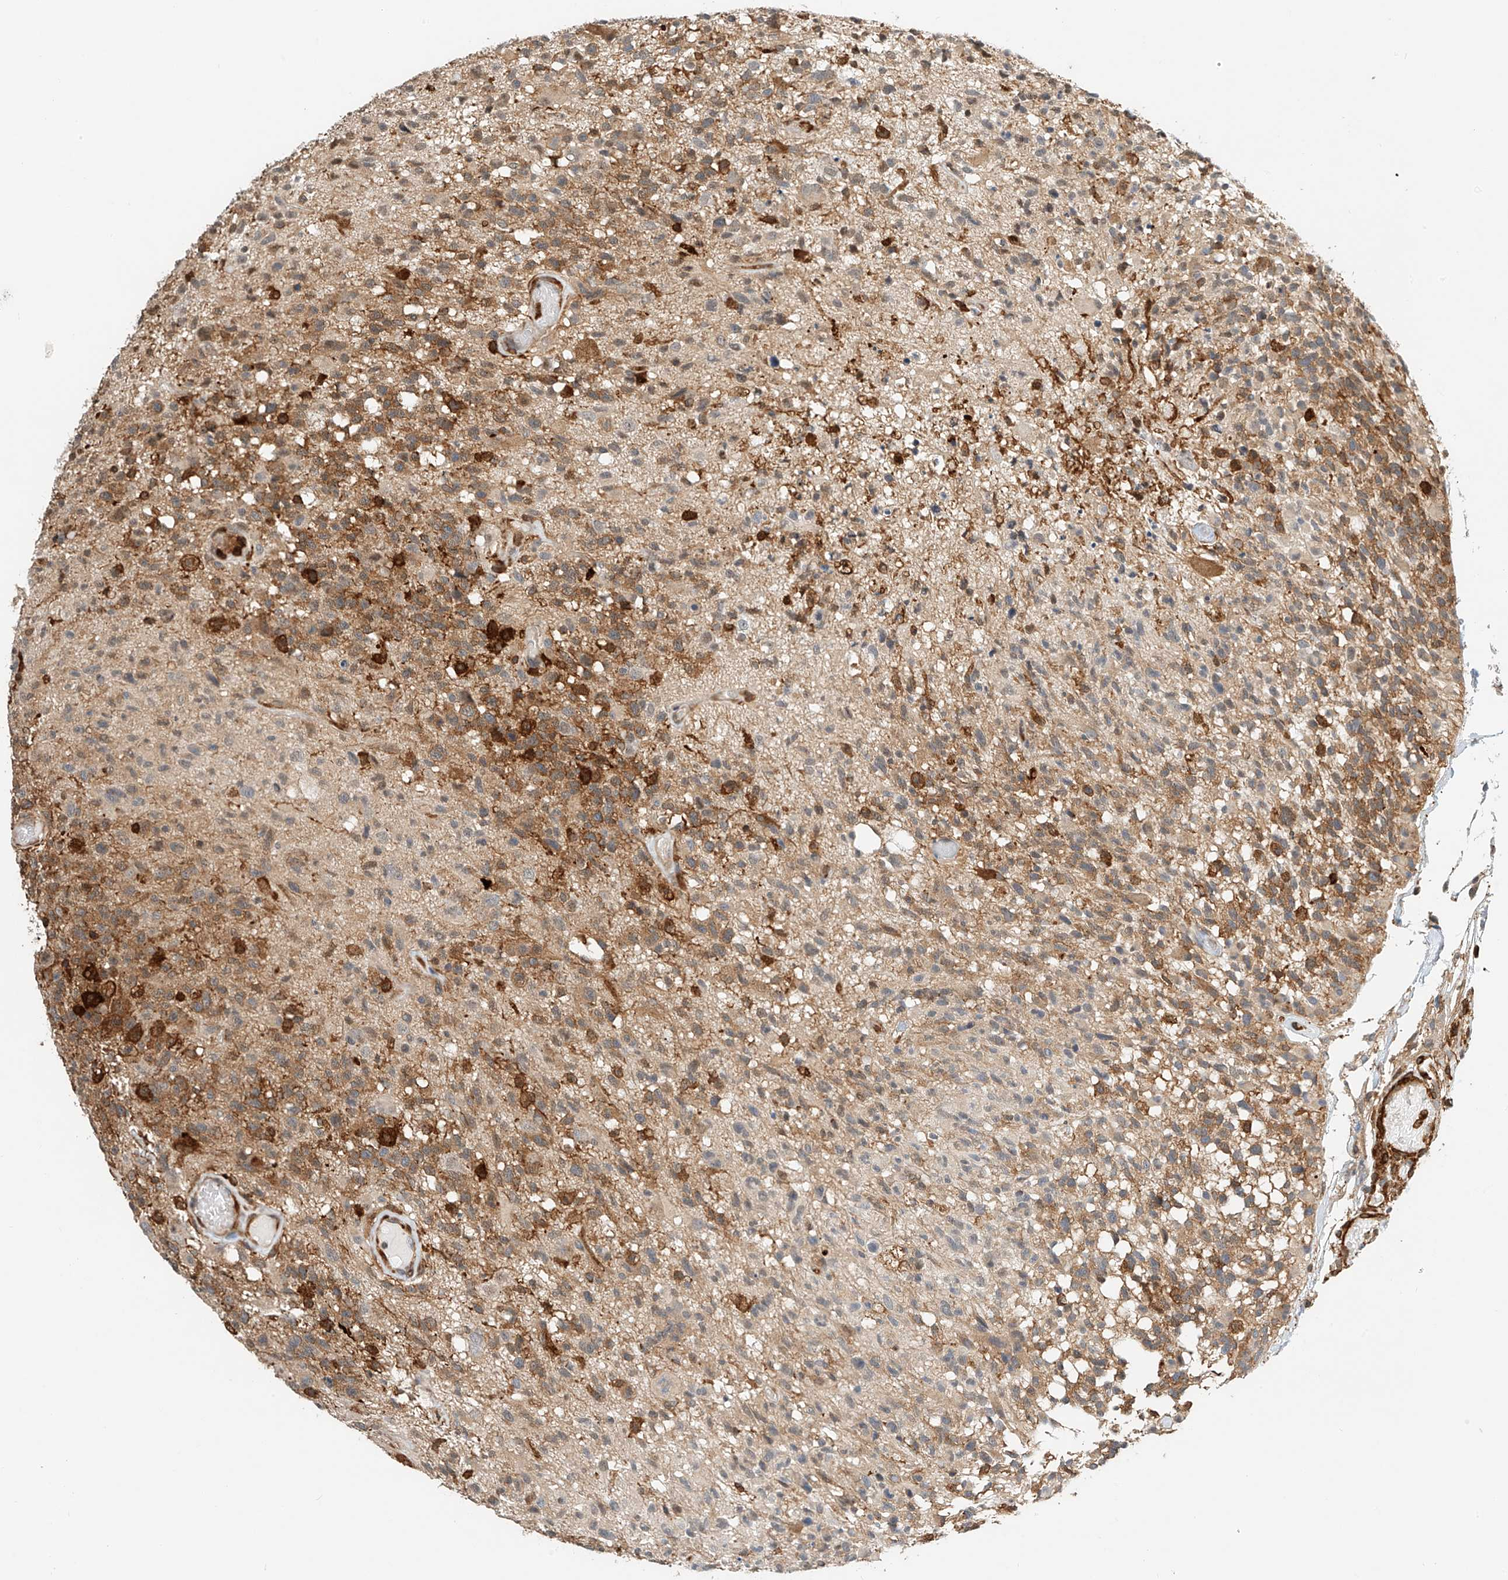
{"staining": {"intensity": "moderate", "quantity": ">75%", "location": "cytoplasmic/membranous"}, "tissue": "glioma", "cell_type": "Tumor cells", "image_type": "cancer", "snomed": [{"axis": "morphology", "description": "Glioma, malignant, High grade"}, {"axis": "morphology", "description": "Glioblastoma, NOS"}, {"axis": "topography", "description": "Brain"}], "caption": "Glioma stained with IHC exhibits moderate cytoplasmic/membranous expression in approximately >75% of tumor cells. Nuclei are stained in blue.", "gene": "MICAL1", "patient": {"sex": "male", "age": 60}}